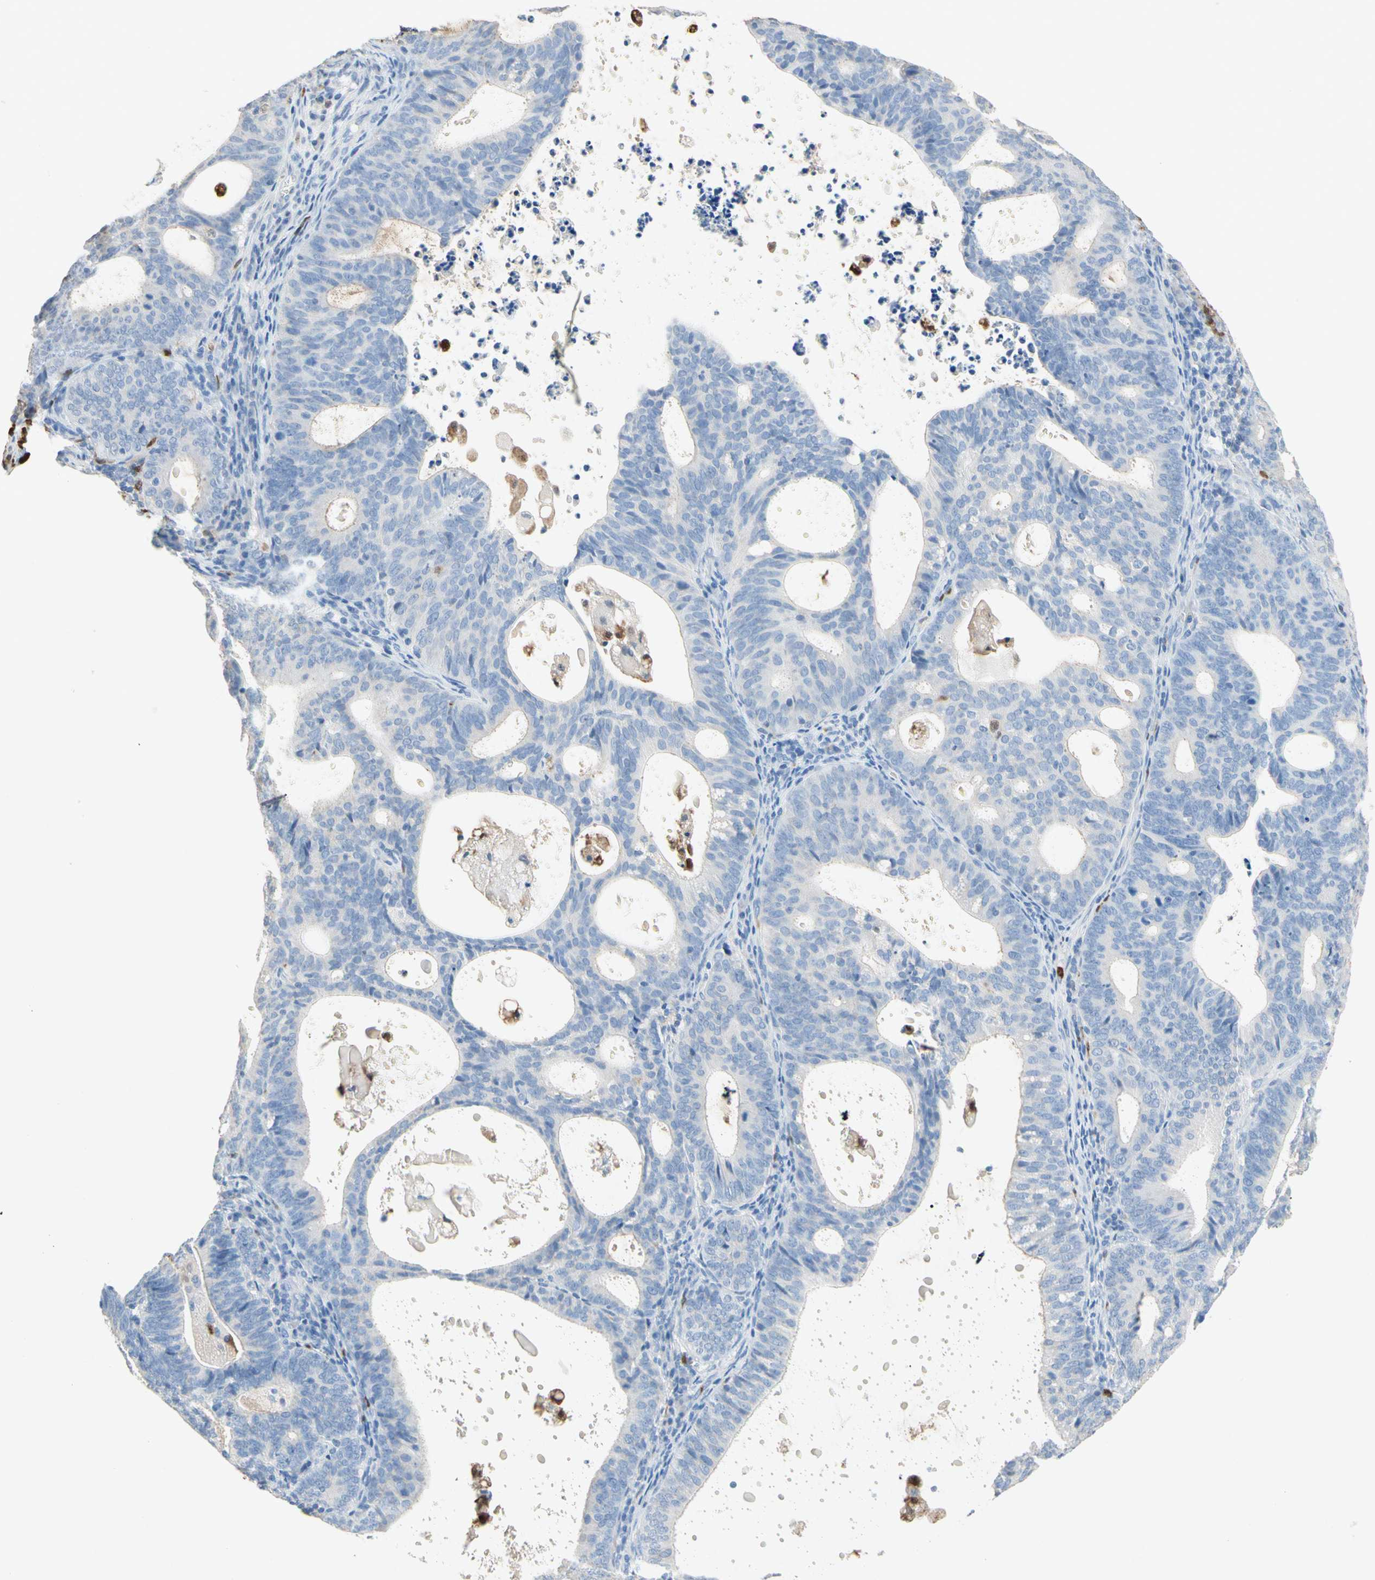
{"staining": {"intensity": "negative", "quantity": "none", "location": "none"}, "tissue": "endometrial cancer", "cell_type": "Tumor cells", "image_type": "cancer", "snomed": [{"axis": "morphology", "description": "Adenocarcinoma, NOS"}, {"axis": "topography", "description": "Uterus"}], "caption": "A photomicrograph of endometrial cancer (adenocarcinoma) stained for a protein exhibits no brown staining in tumor cells. (DAB (3,3'-diaminobenzidine) immunohistochemistry visualized using brightfield microscopy, high magnification).", "gene": "NFKBIZ", "patient": {"sex": "female", "age": 83}}